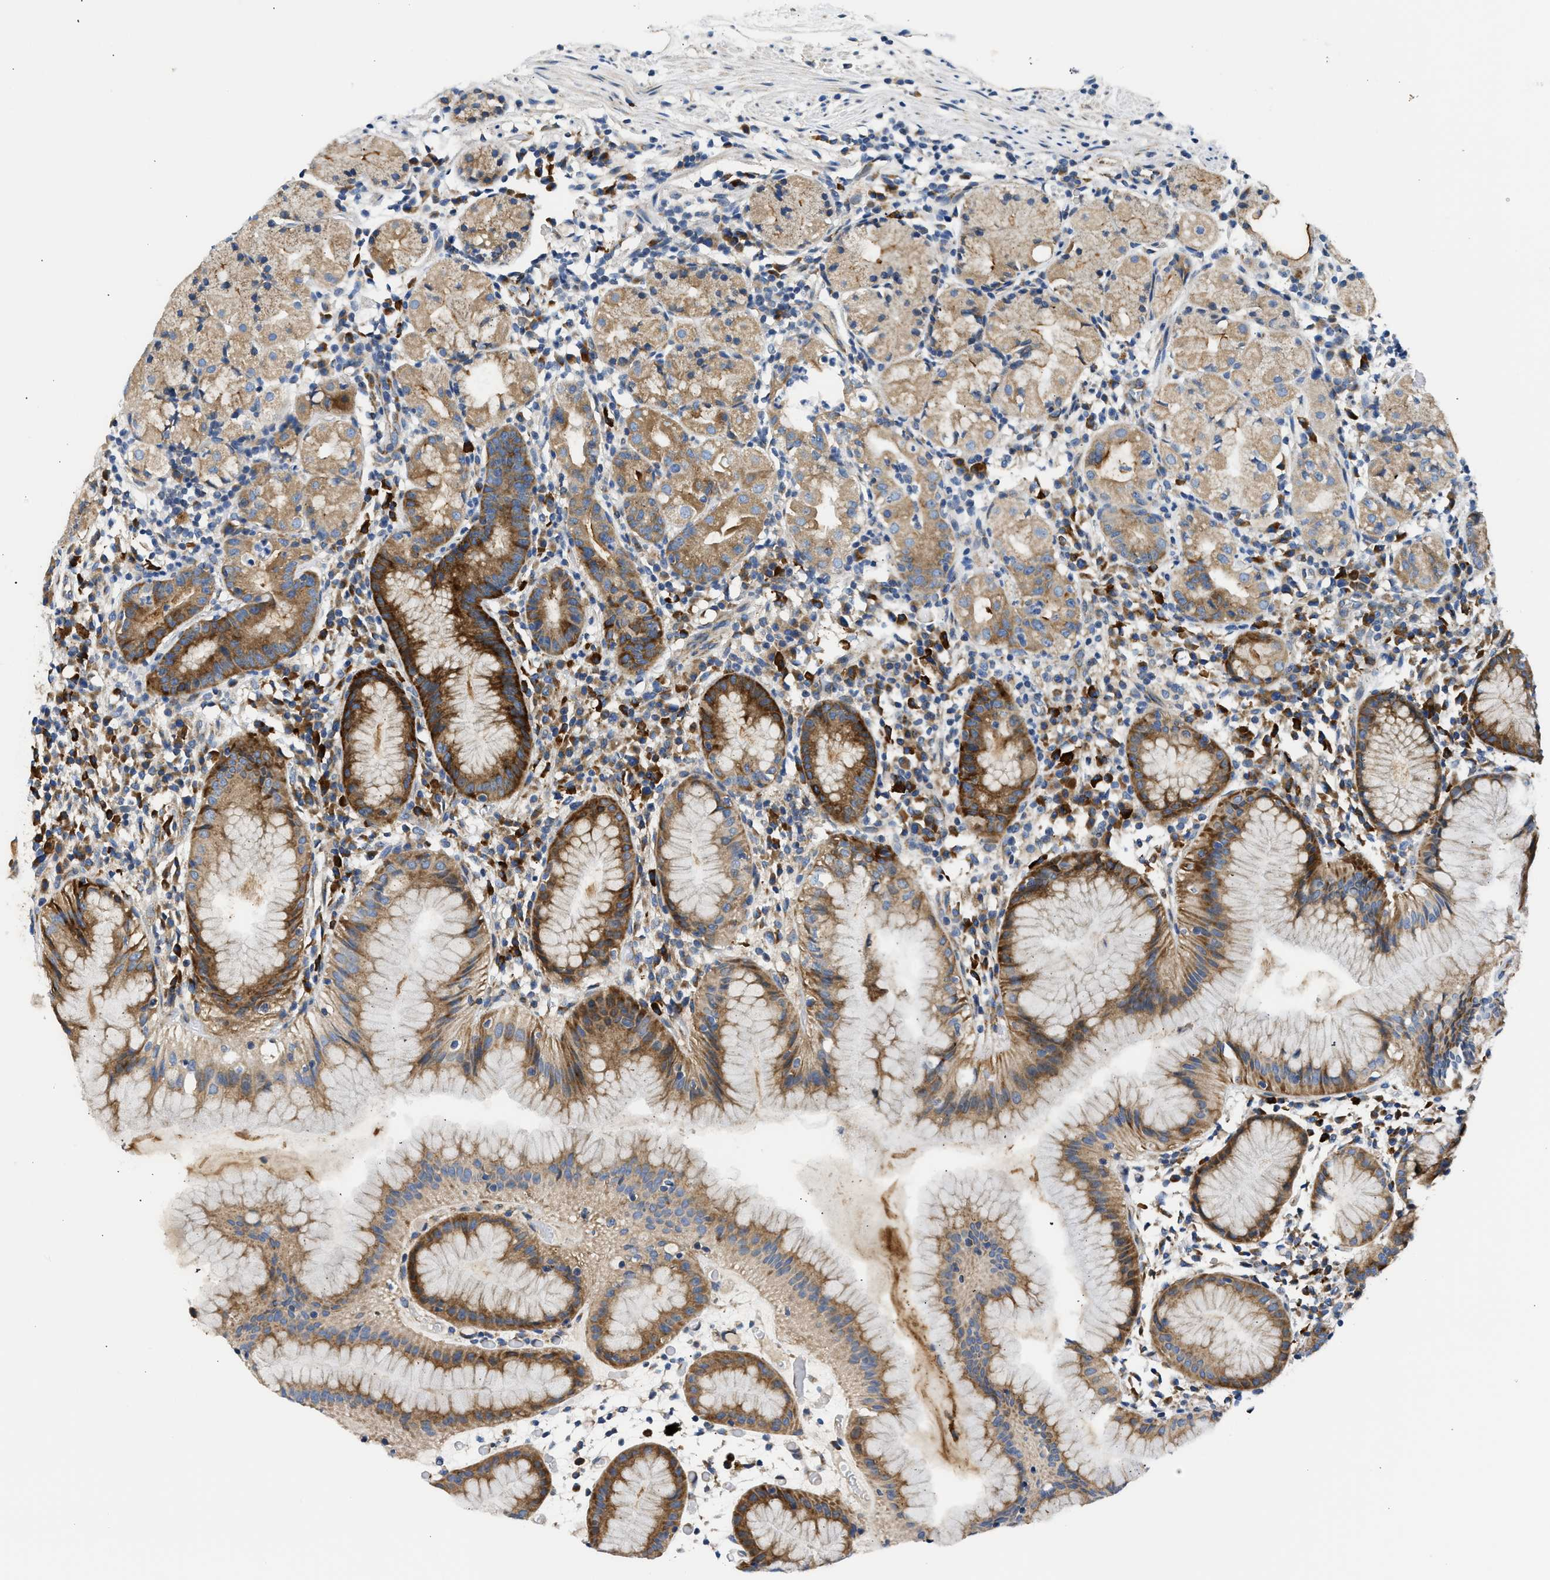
{"staining": {"intensity": "moderate", "quantity": ">75%", "location": "cytoplasmic/membranous"}, "tissue": "stomach", "cell_type": "Glandular cells", "image_type": "normal", "snomed": [{"axis": "morphology", "description": "Normal tissue, NOS"}, {"axis": "topography", "description": "Stomach"}, {"axis": "topography", "description": "Stomach, lower"}], "caption": "Moderate cytoplasmic/membranous expression for a protein is seen in approximately >75% of glandular cells of unremarkable stomach using immunohistochemistry.", "gene": "CAMKK2", "patient": {"sex": "female", "age": 75}}